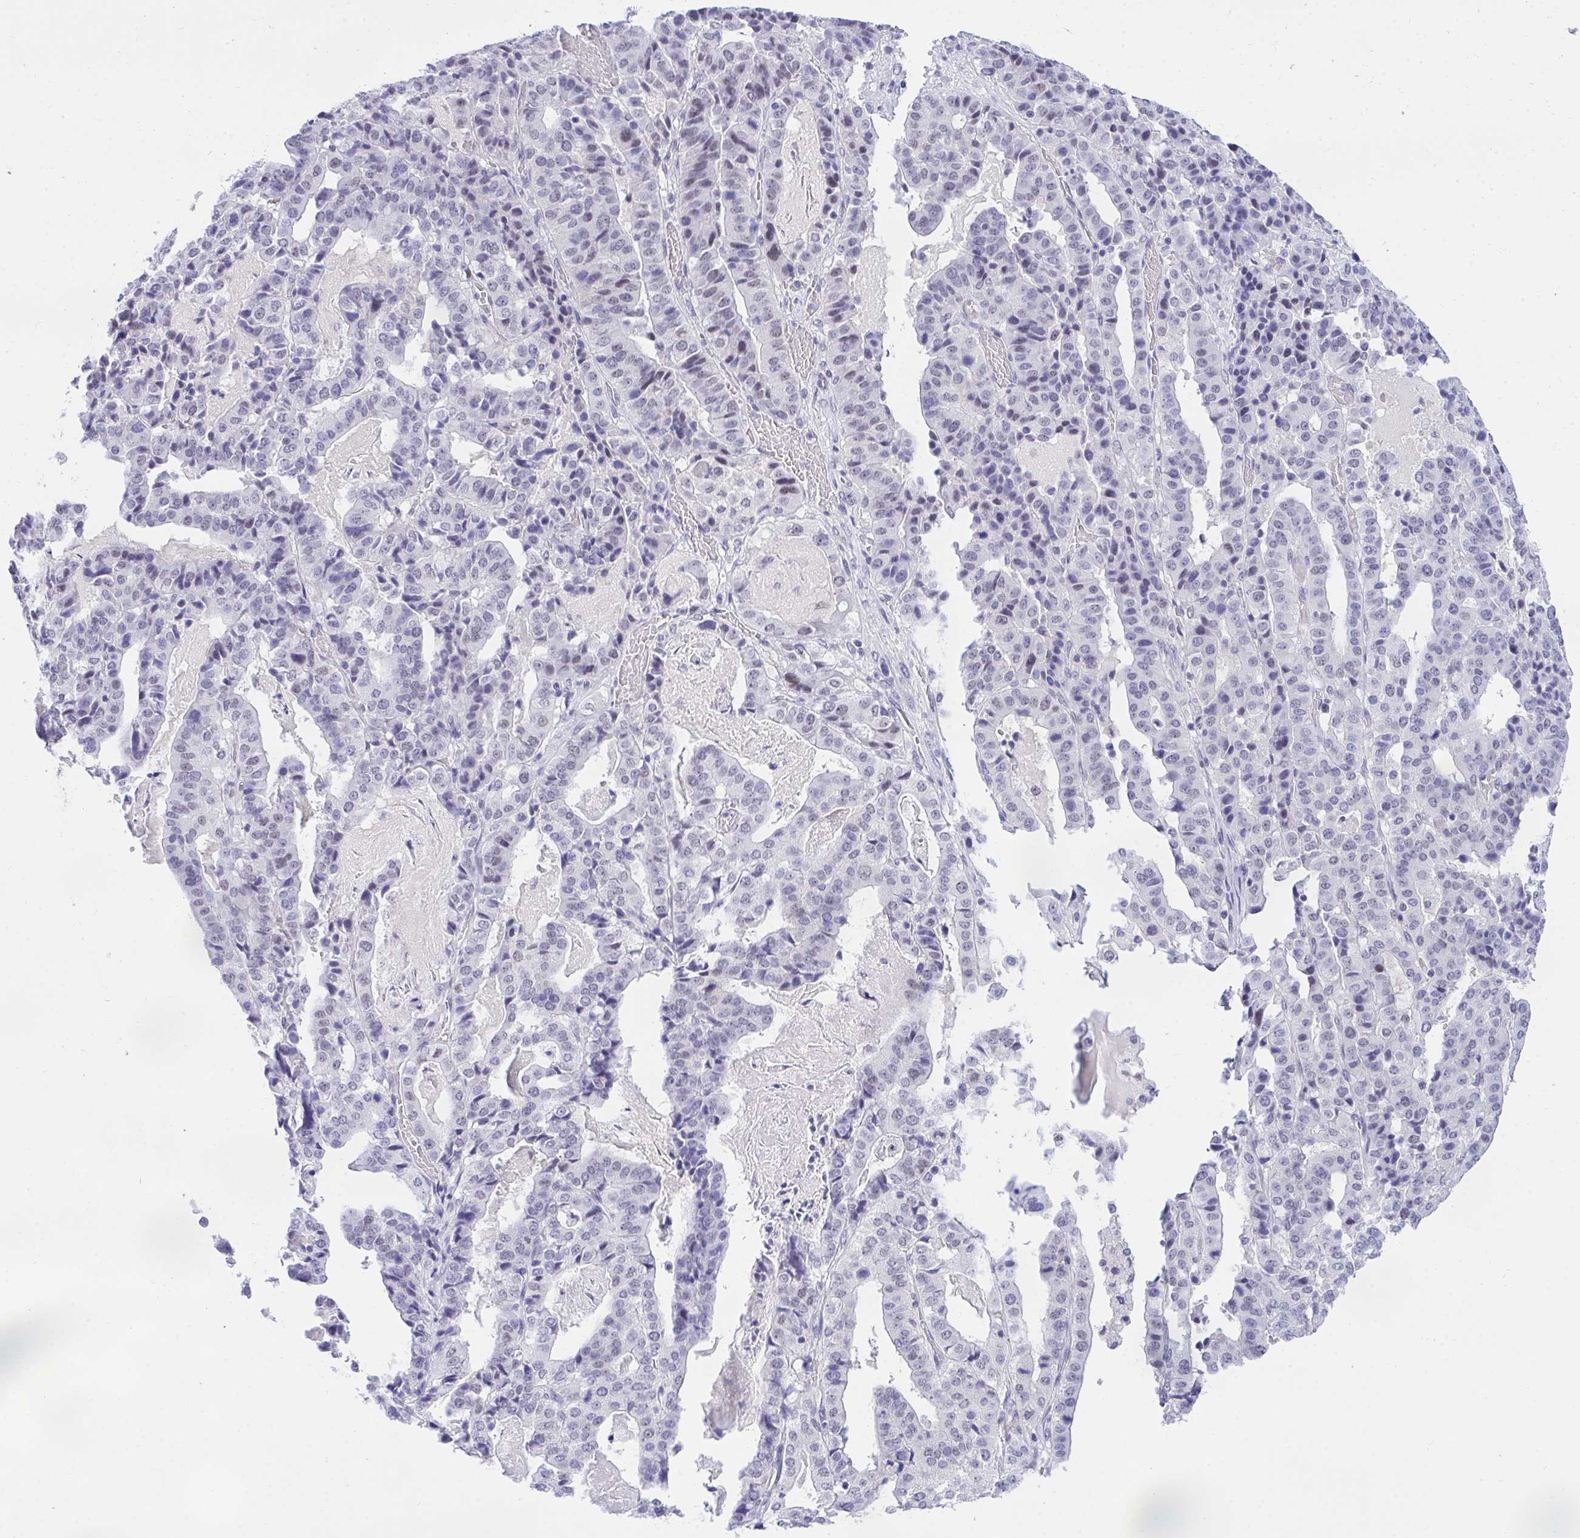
{"staining": {"intensity": "negative", "quantity": "none", "location": "none"}, "tissue": "stomach cancer", "cell_type": "Tumor cells", "image_type": "cancer", "snomed": [{"axis": "morphology", "description": "Adenocarcinoma, NOS"}, {"axis": "topography", "description": "Stomach"}], "caption": "Immunohistochemistry image of adenocarcinoma (stomach) stained for a protein (brown), which displays no positivity in tumor cells.", "gene": "THOP1", "patient": {"sex": "male", "age": 48}}